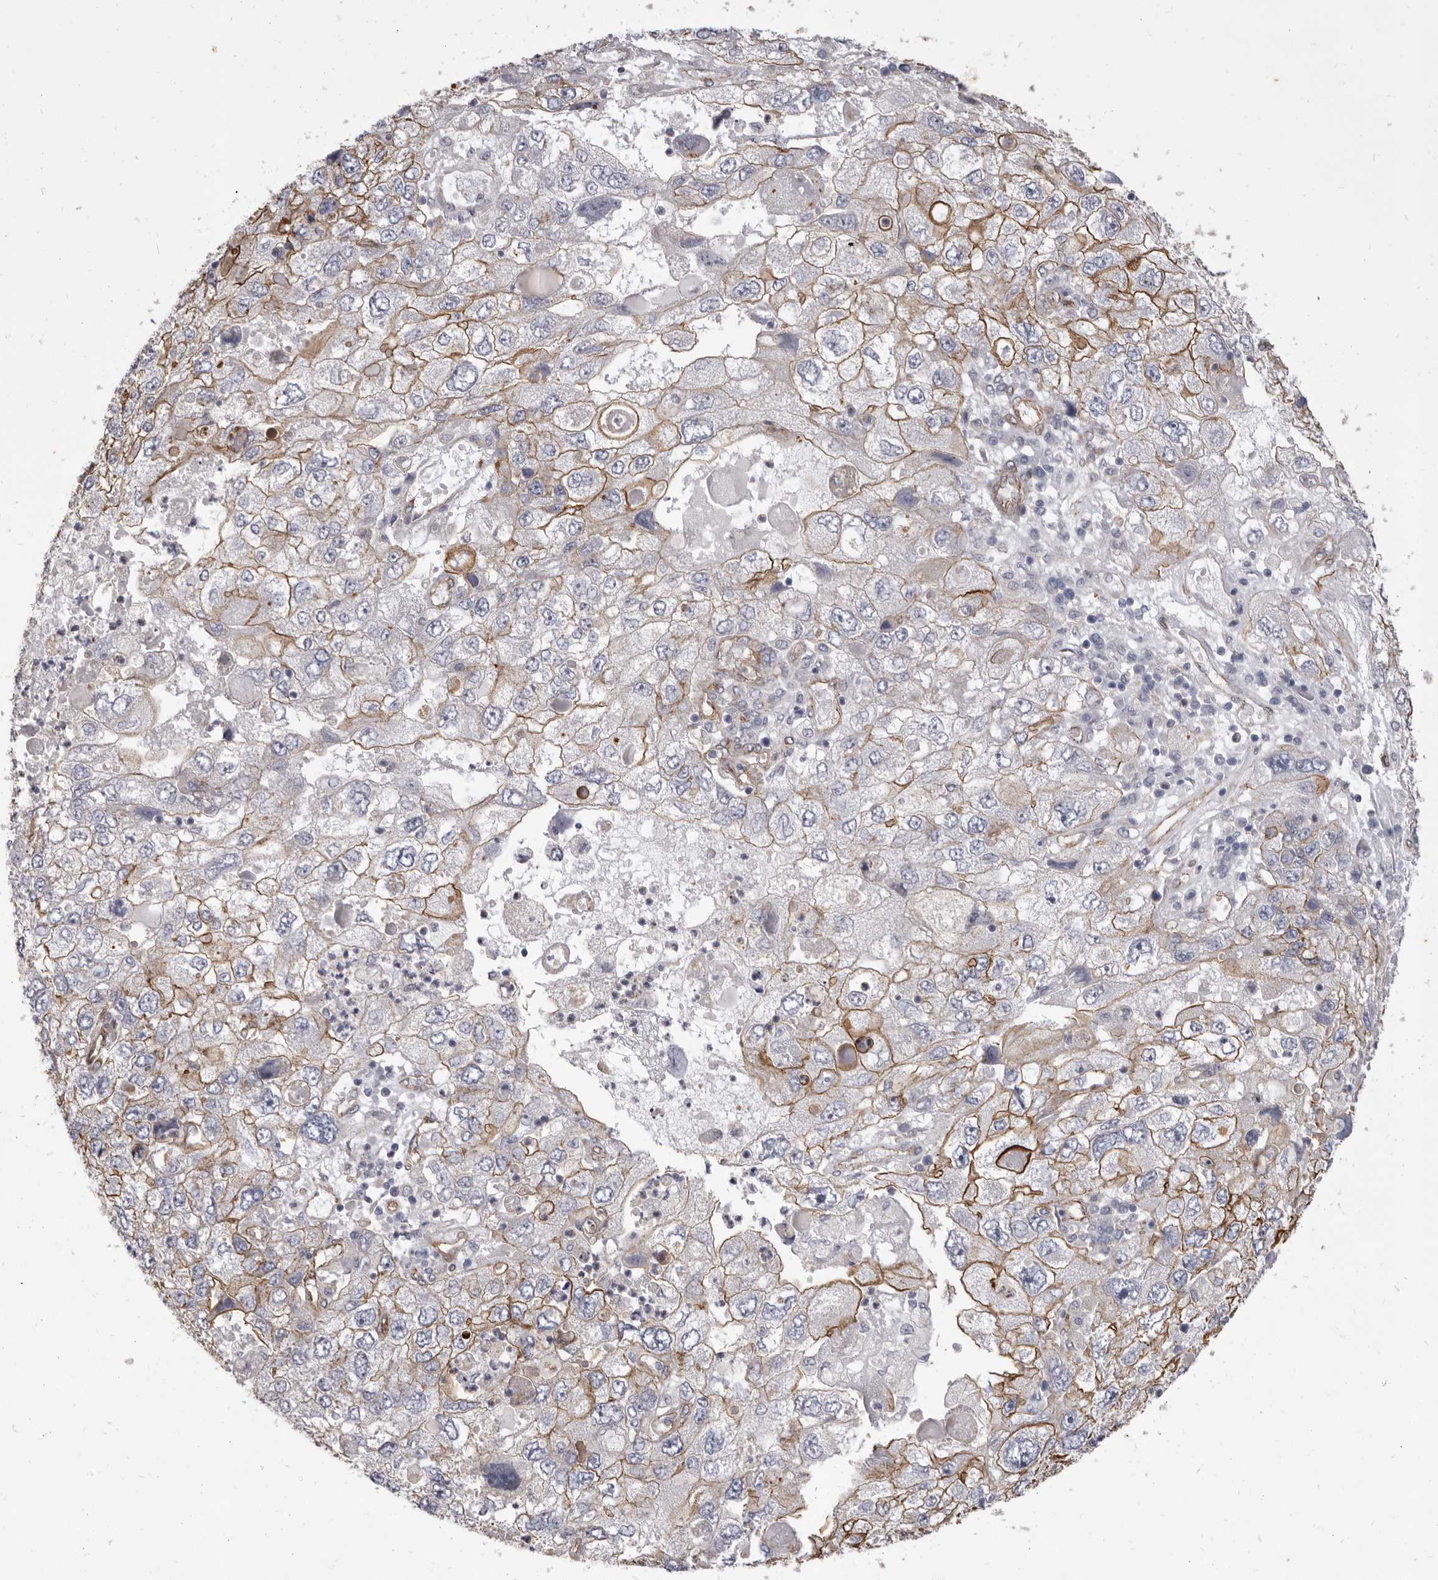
{"staining": {"intensity": "moderate", "quantity": "25%-75%", "location": "cytoplasmic/membranous"}, "tissue": "endometrial cancer", "cell_type": "Tumor cells", "image_type": "cancer", "snomed": [{"axis": "morphology", "description": "Adenocarcinoma, NOS"}, {"axis": "topography", "description": "Endometrium"}], "caption": "This is a photomicrograph of immunohistochemistry staining of endometrial adenocarcinoma, which shows moderate positivity in the cytoplasmic/membranous of tumor cells.", "gene": "P2RX6", "patient": {"sex": "female", "age": 49}}